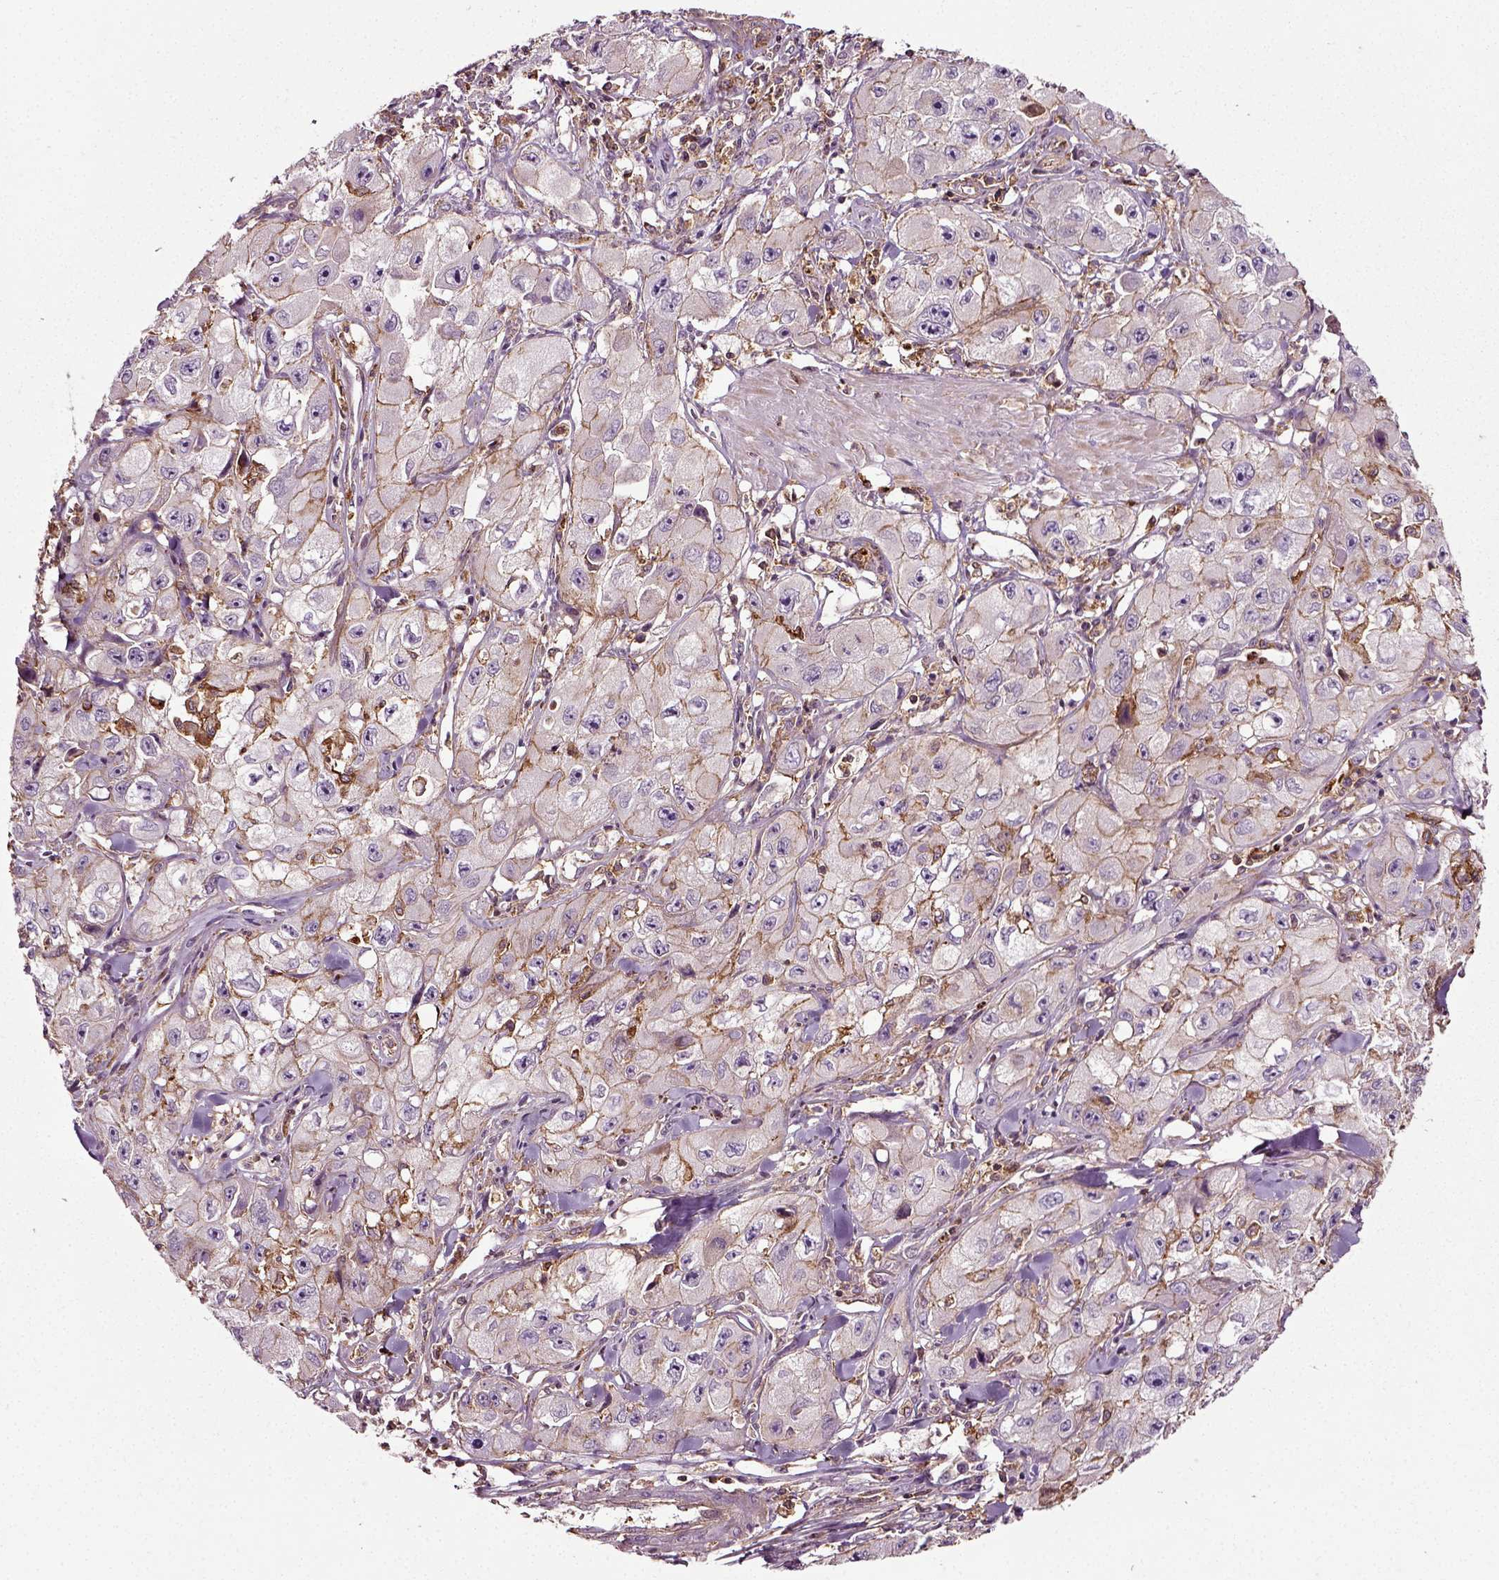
{"staining": {"intensity": "moderate", "quantity": "25%-75%", "location": "cytoplasmic/membranous"}, "tissue": "skin cancer", "cell_type": "Tumor cells", "image_type": "cancer", "snomed": [{"axis": "morphology", "description": "Squamous cell carcinoma, NOS"}, {"axis": "topography", "description": "Skin"}, {"axis": "topography", "description": "Subcutis"}], "caption": "This is a micrograph of immunohistochemistry staining of skin squamous cell carcinoma, which shows moderate staining in the cytoplasmic/membranous of tumor cells.", "gene": "RHOF", "patient": {"sex": "male", "age": 73}}